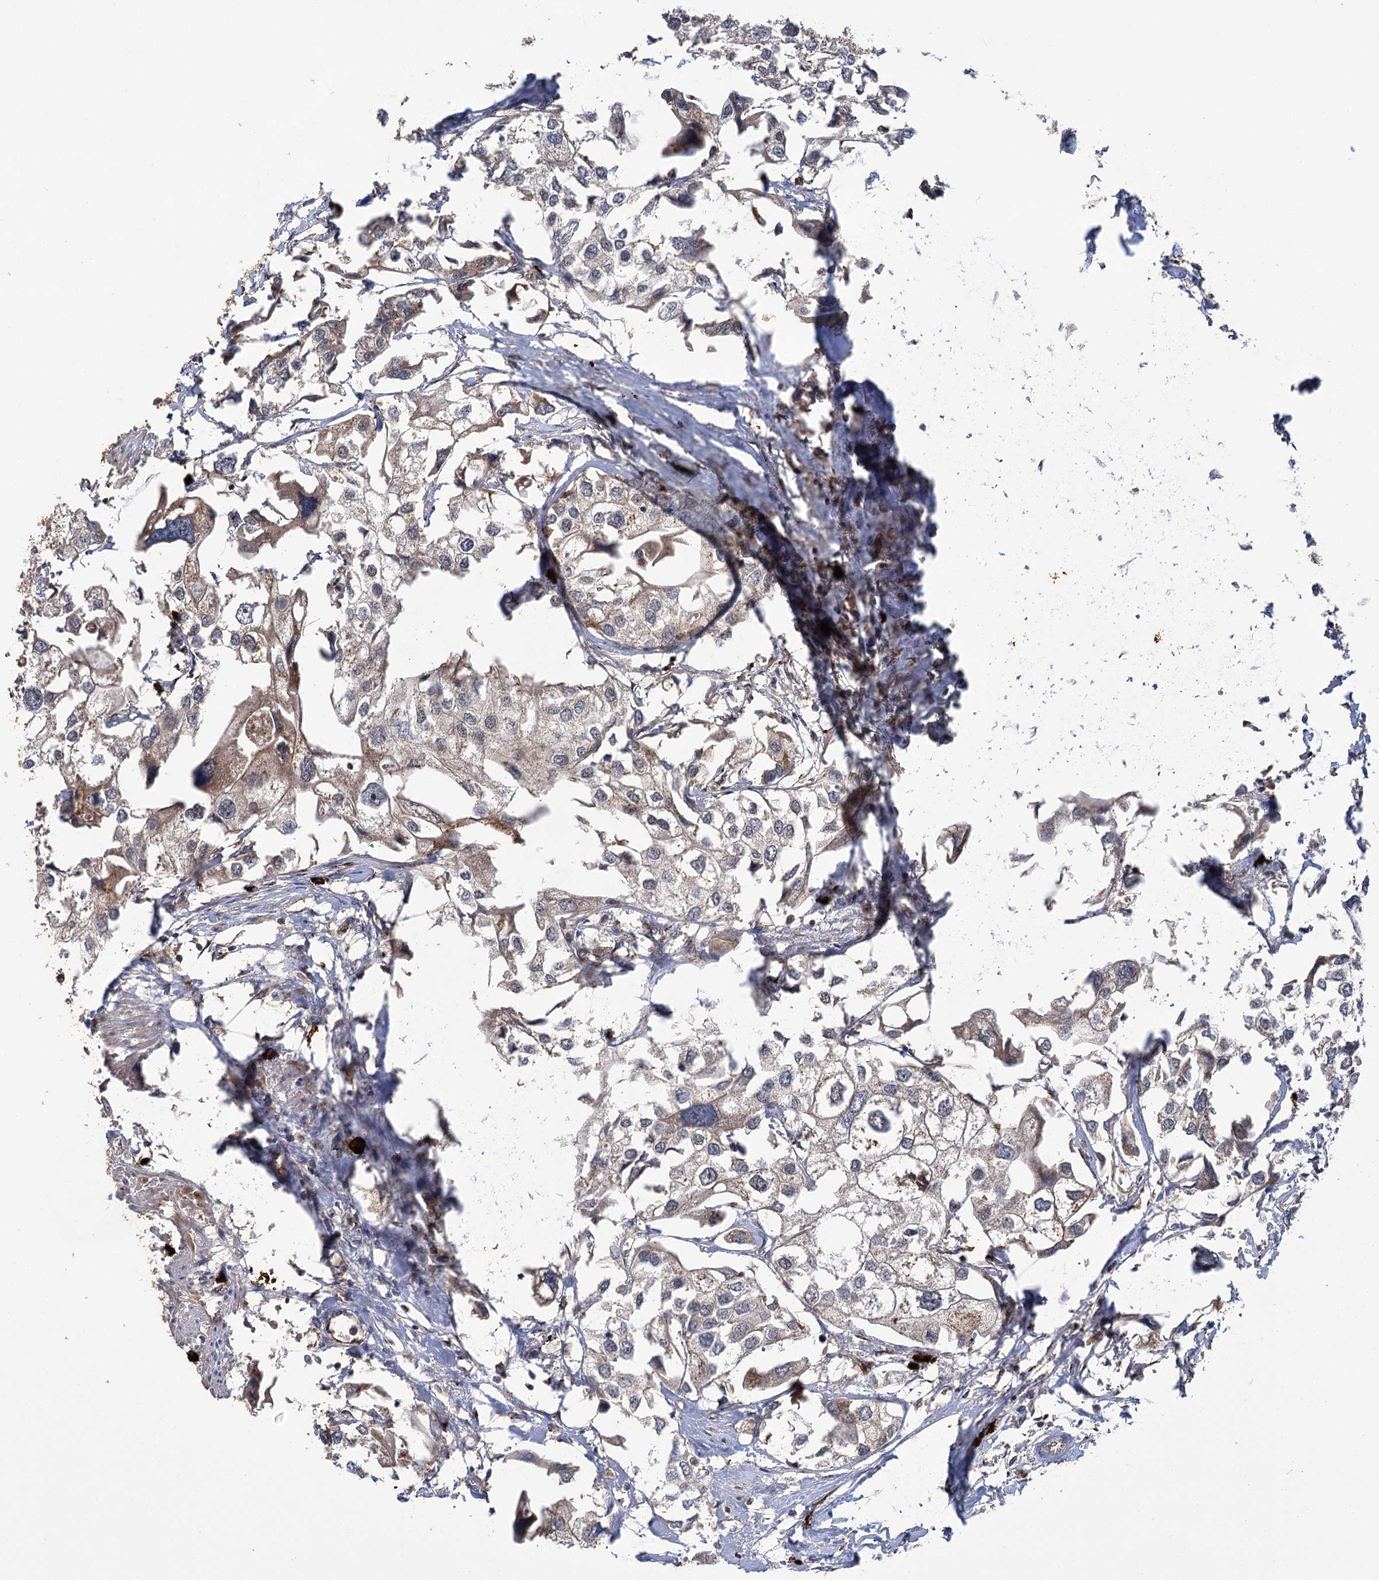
{"staining": {"intensity": "moderate", "quantity": "<25%", "location": "cytoplasmic/membranous"}, "tissue": "urothelial cancer", "cell_type": "Tumor cells", "image_type": "cancer", "snomed": [{"axis": "morphology", "description": "Urothelial carcinoma, High grade"}, {"axis": "topography", "description": "Urinary bladder"}], "caption": "DAB immunohistochemical staining of human high-grade urothelial carcinoma exhibits moderate cytoplasmic/membranous protein staining in about <25% of tumor cells.", "gene": "CARD19", "patient": {"sex": "male", "age": 64}}